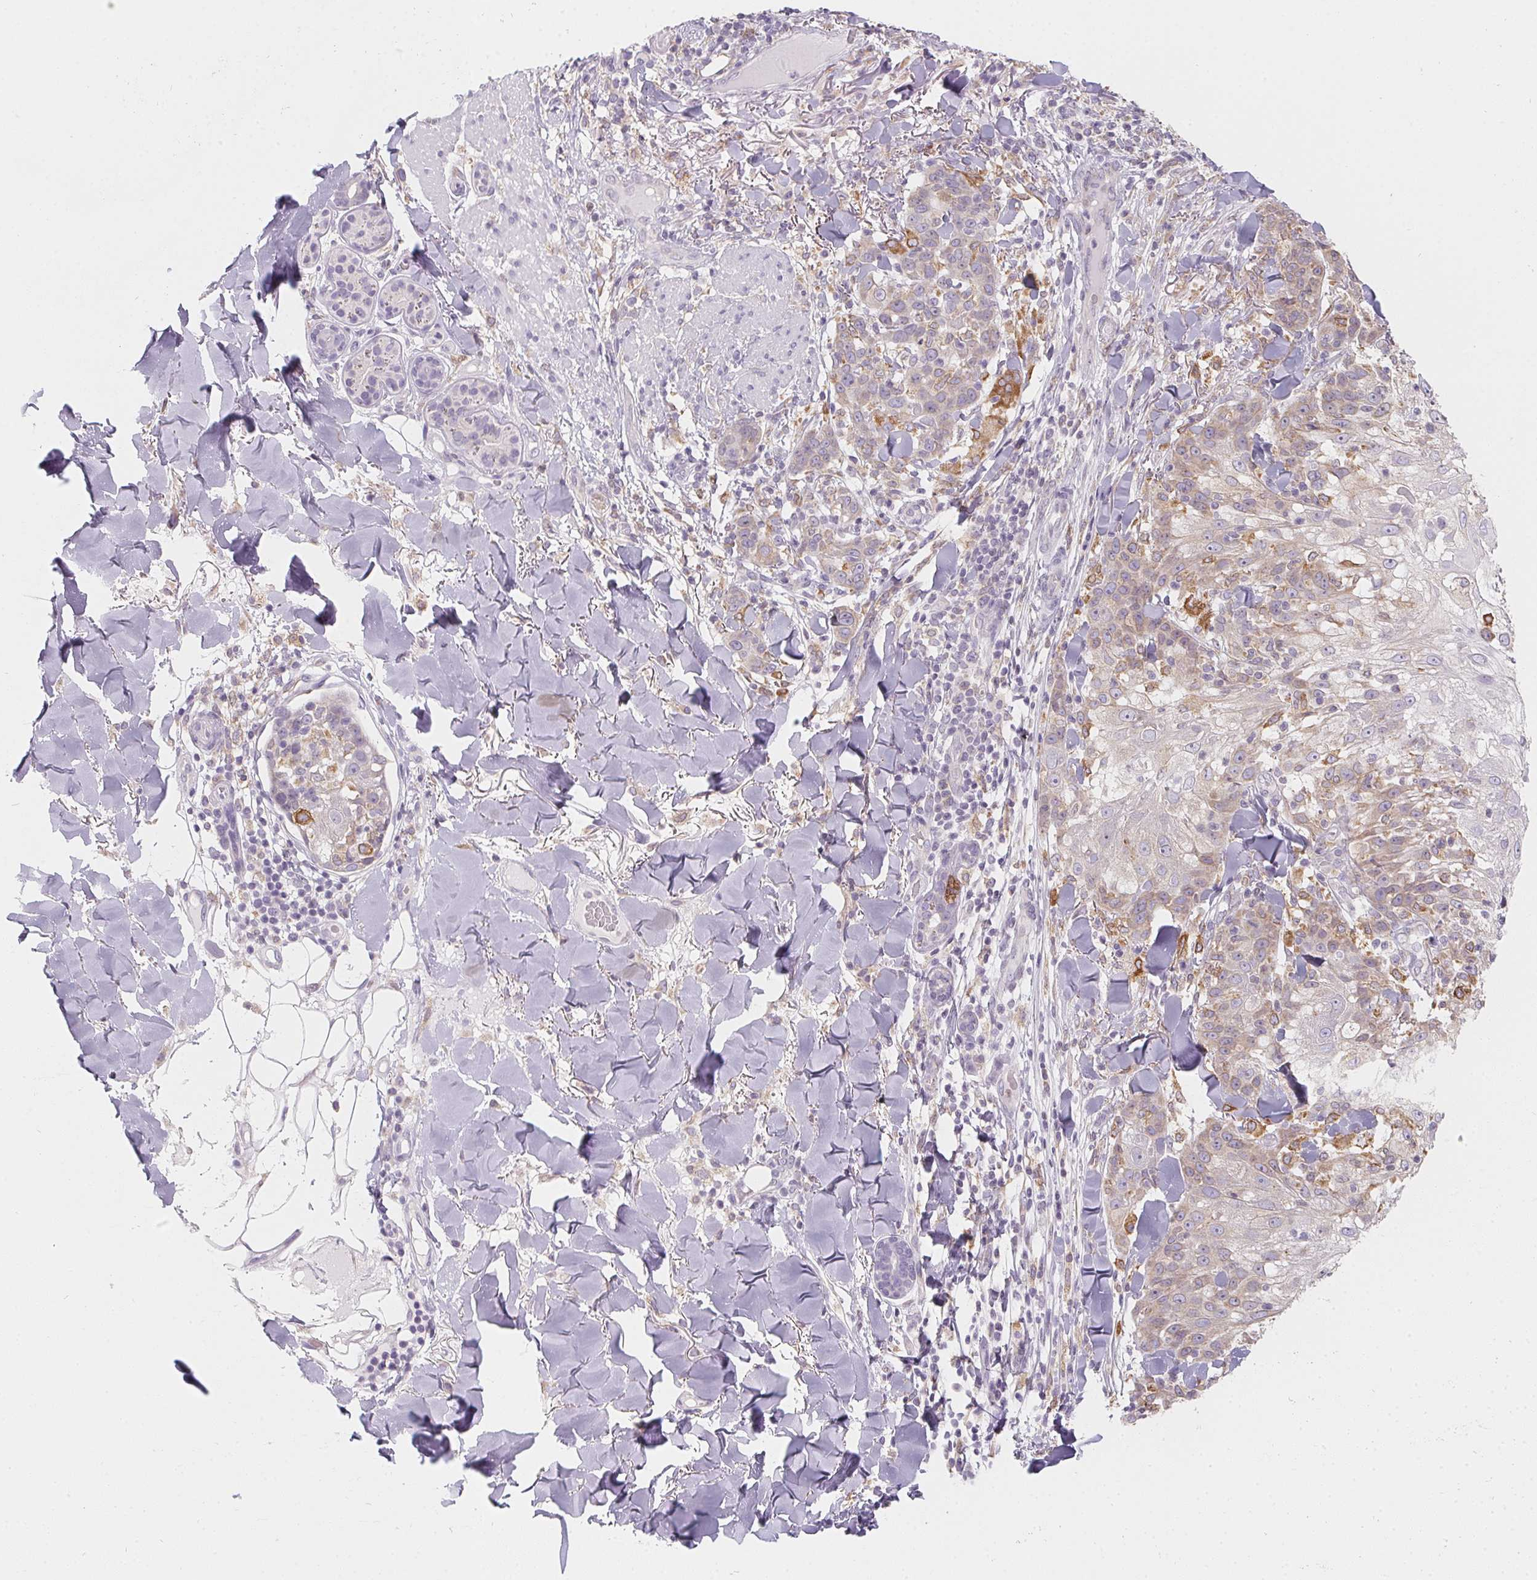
{"staining": {"intensity": "weak", "quantity": "25%-75%", "location": "cytoplasmic/membranous"}, "tissue": "skin cancer", "cell_type": "Tumor cells", "image_type": "cancer", "snomed": [{"axis": "morphology", "description": "Normal tissue, NOS"}, {"axis": "morphology", "description": "Squamous cell carcinoma, NOS"}, {"axis": "topography", "description": "Skin"}], "caption": "DAB immunohistochemical staining of squamous cell carcinoma (skin) displays weak cytoplasmic/membranous protein positivity in about 25%-75% of tumor cells.", "gene": "SOAT1", "patient": {"sex": "female", "age": 83}}